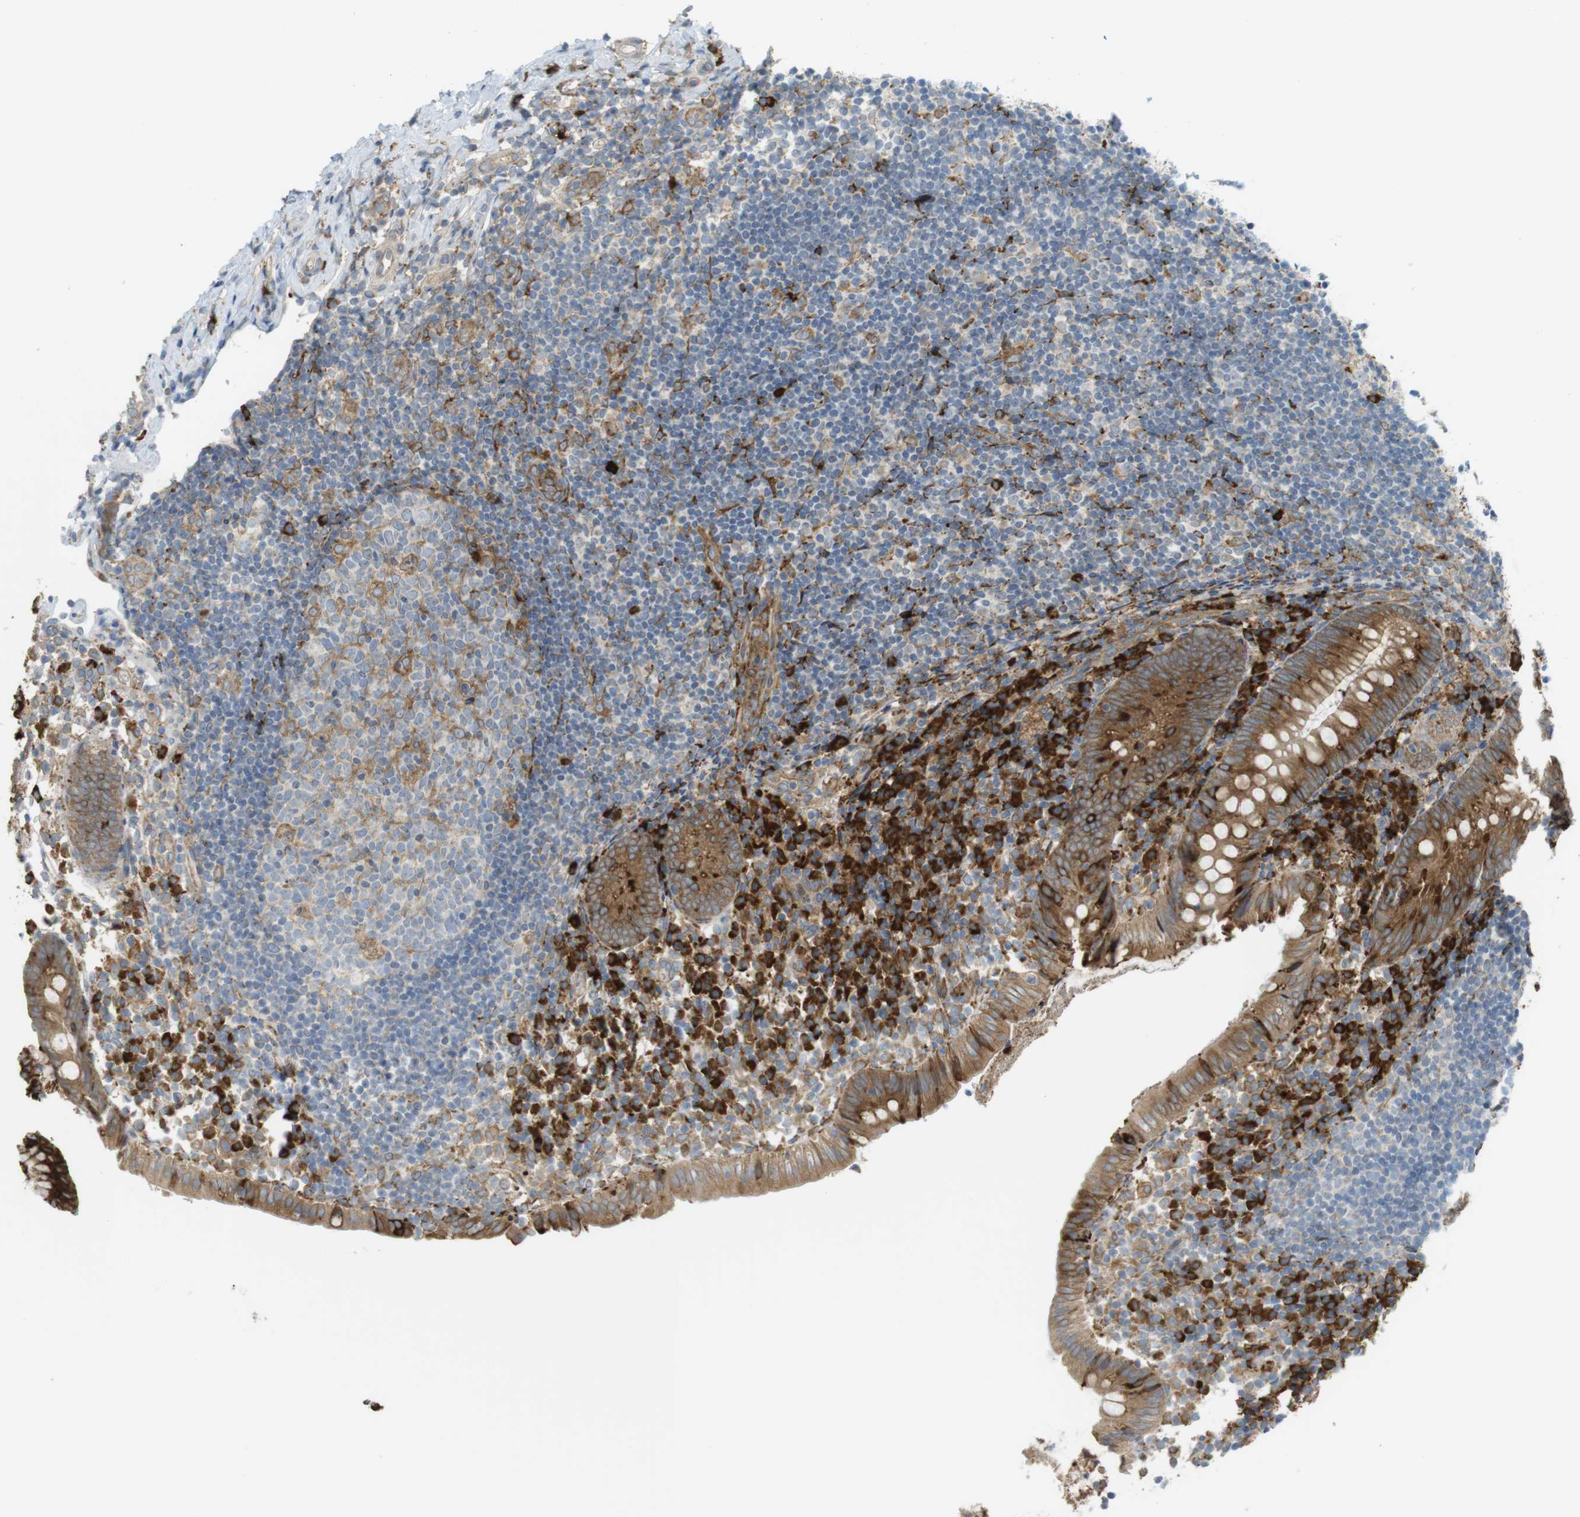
{"staining": {"intensity": "moderate", "quantity": ">75%", "location": "cytoplasmic/membranous"}, "tissue": "appendix", "cell_type": "Glandular cells", "image_type": "normal", "snomed": [{"axis": "morphology", "description": "Normal tissue, NOS"}, {"axis": "topography", "description": "Appendix"}], "caption": "Appendix stained with IHC demonstrates moderate cytoplasmic/membranous positivity in about >75% of glandular cells. (brown staining indicates protein expression, while blue staining denotes nuclei).", "gene": "MBOAT2", "patient": {"sex": "female", "age": 20}}